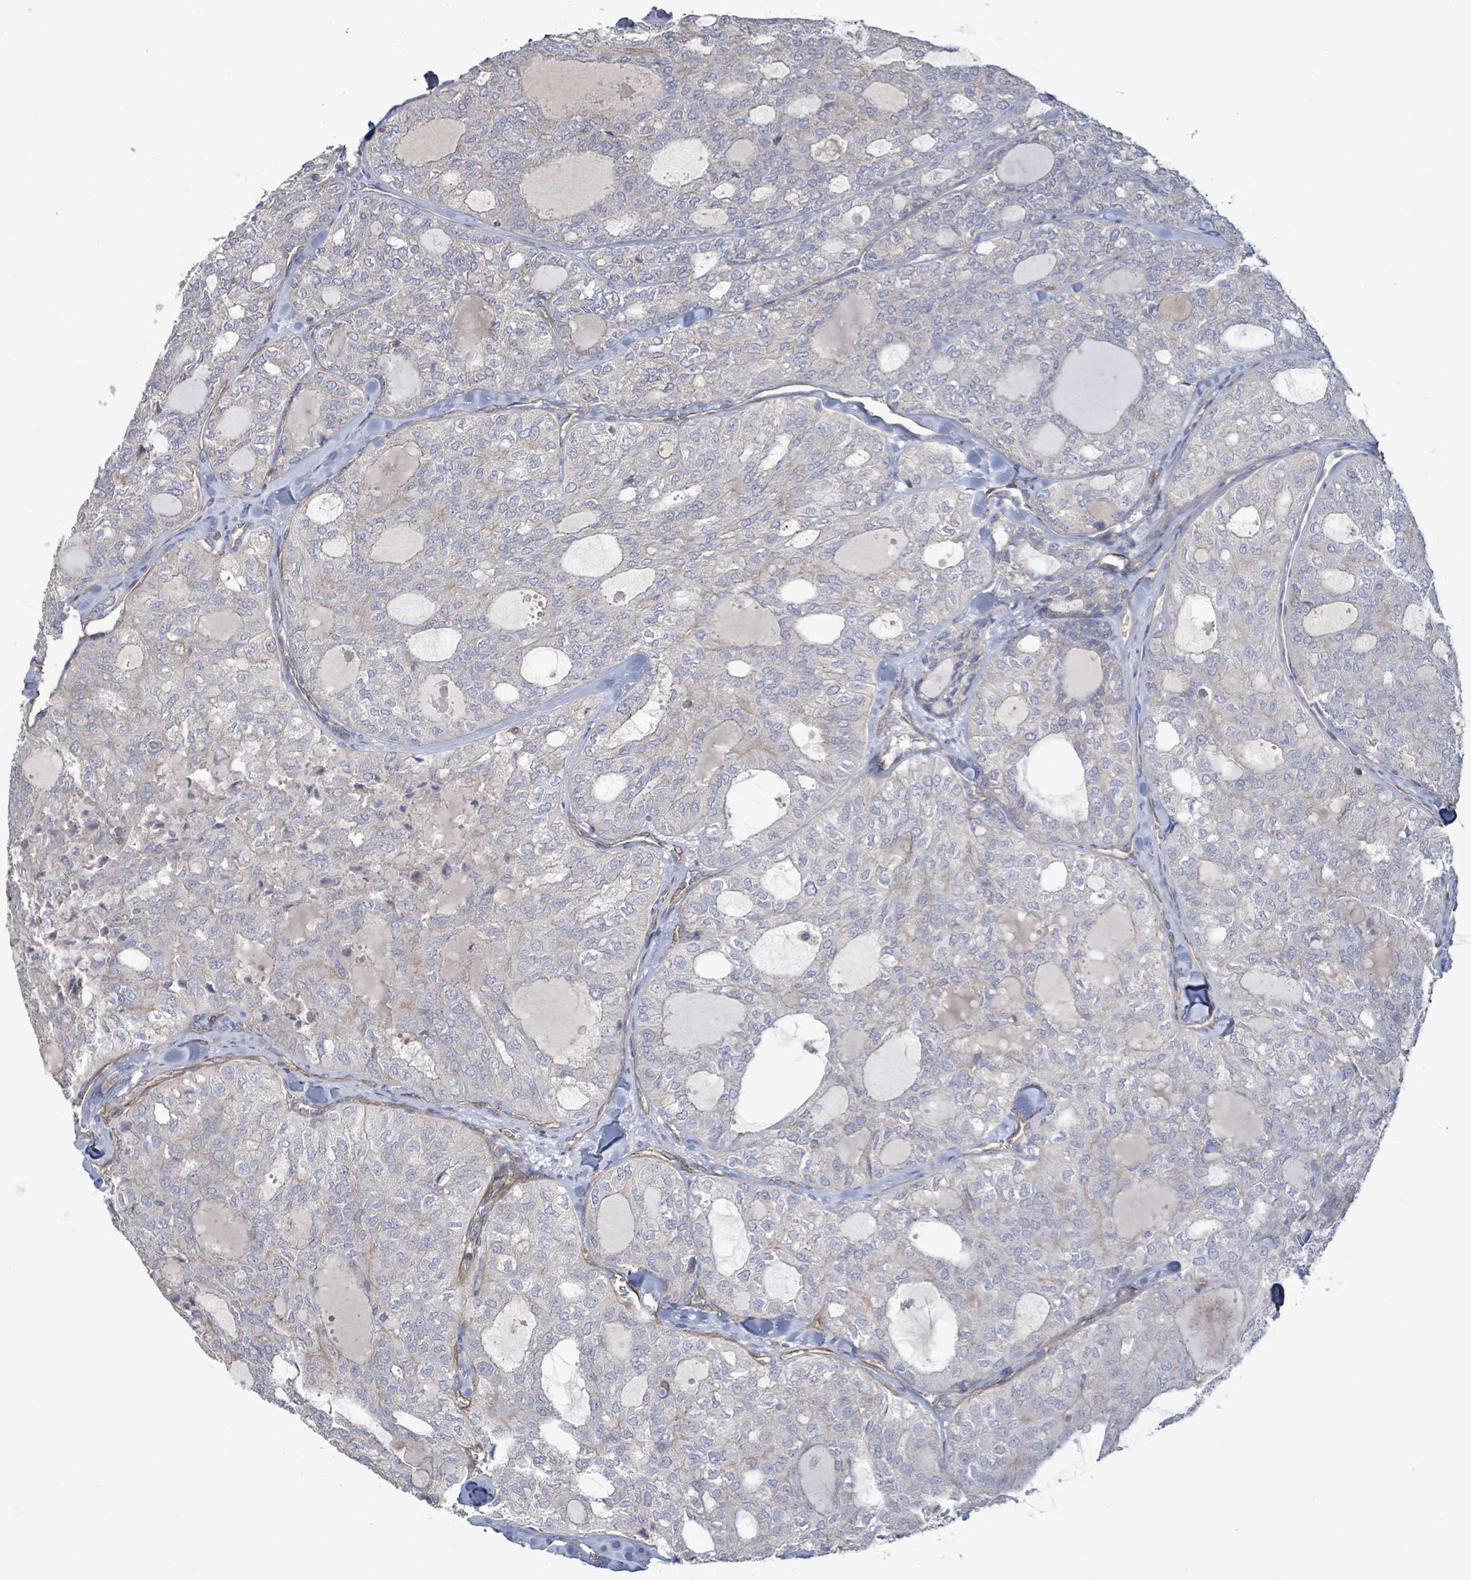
{"staining": {"intensity": "negative", "quantity": "none", "location": "none"}, "tissue": "thyroid cancer", "cell_type": "Tumor cells", "image_type": "cancer", "snomed": [{"axis": "morphology", "description": "Follicular adenoma carcinoma, NOS"}, {"axis": "topography", "description": "Thyroid gland"}], "caption": "This is an immunohistochemistry (IHC) histopathology image of thyroid cancer. There is no expression in tumor cells.", "gene": "KANK3", "patient": {"sex": "male", "age": 75}}